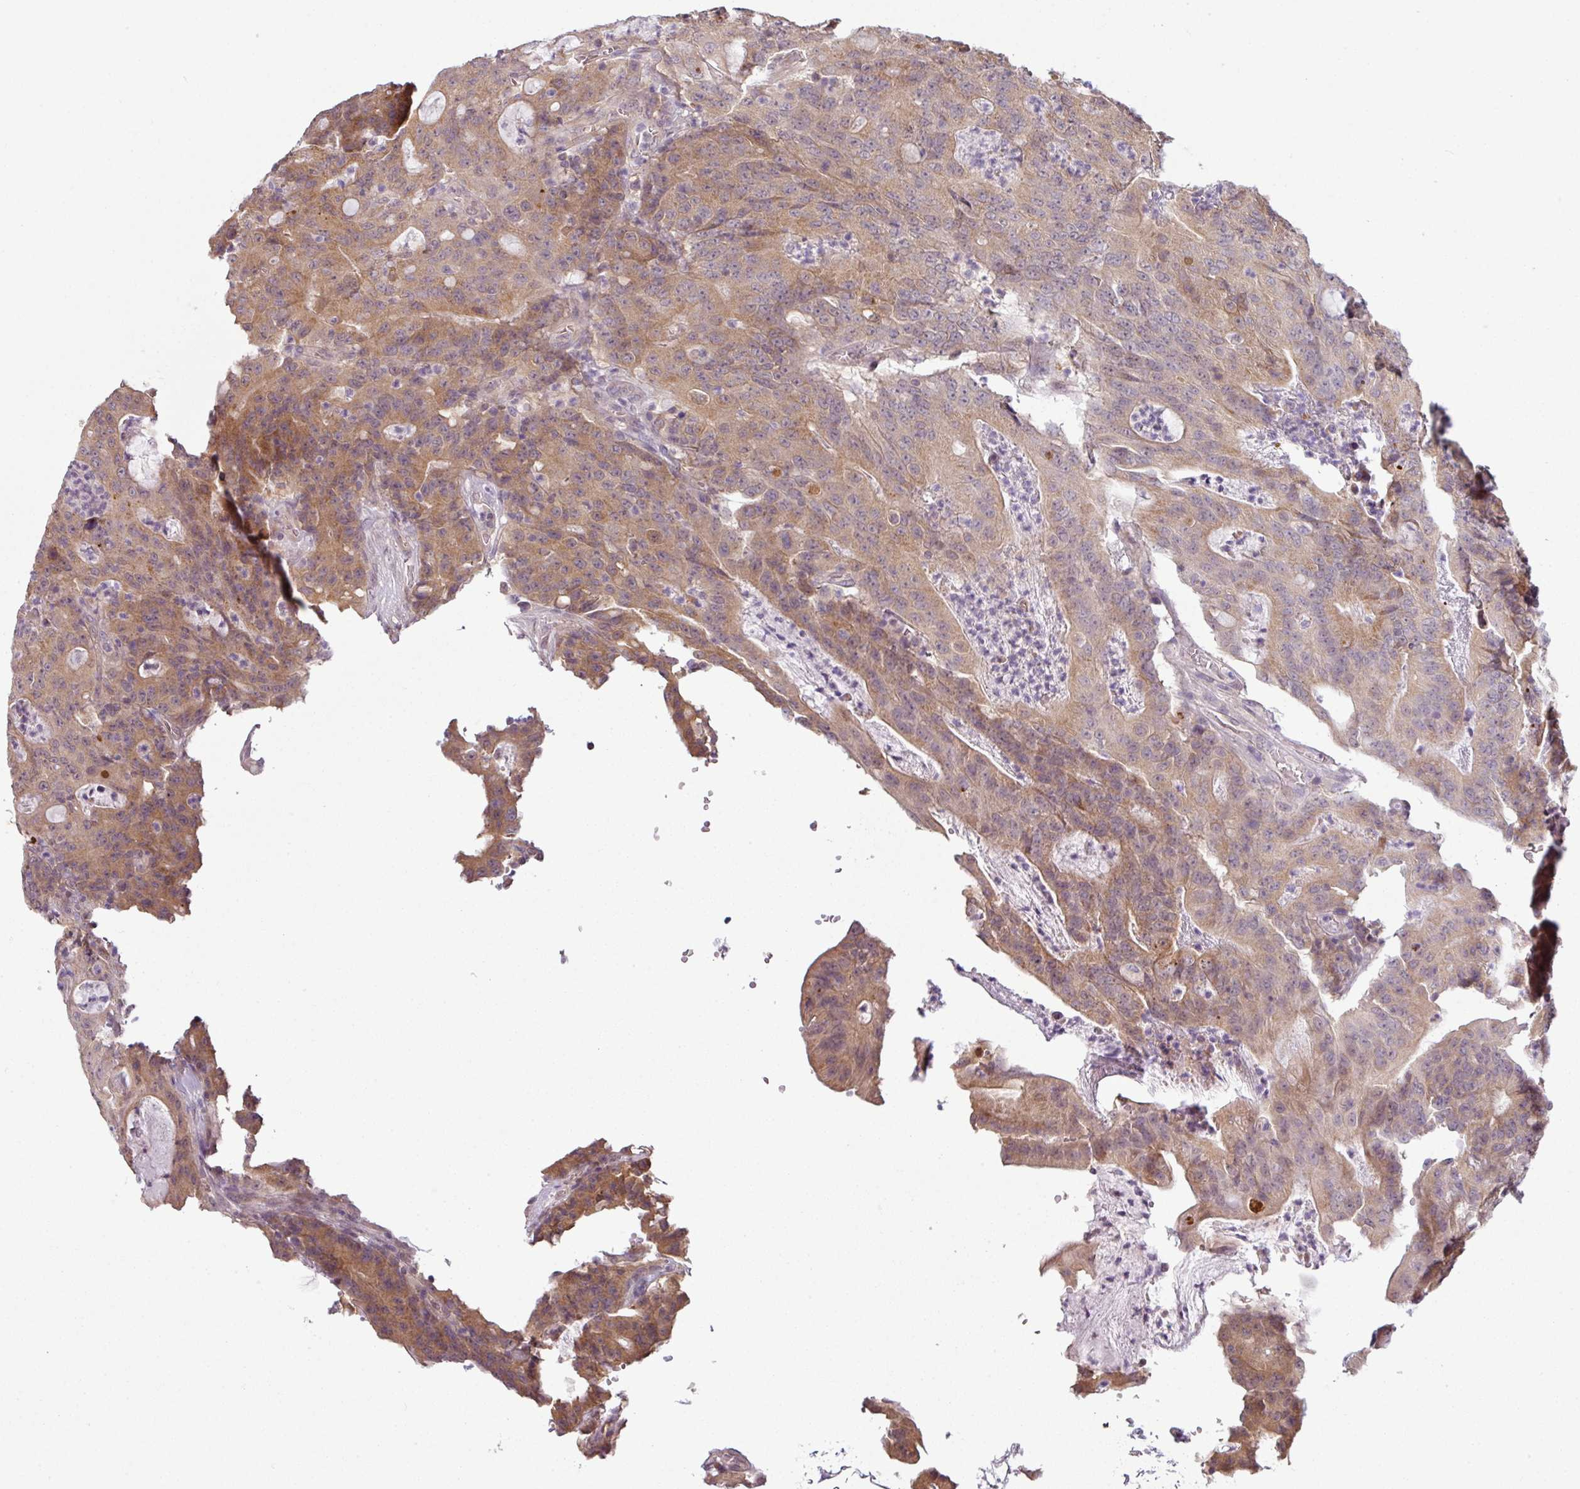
{"staining": {"intensity": "moderate", "quantity": ">75%", "location": "cytoplasmic/membranous"}, "tissue": "colorectal cancer", "cell_type": "Tumor cells", "image_type": "cancer", "snomed": [{"axis": "morphology", "description": "Adenocarcinoma, NOS"}, {"axis": "topography", "description": "Colon"}], "caption": "A brown stain shows moderate cytoplasmic/membranous expression of a protein in colorectal cancer (adenocarcinoma) tumor cells. The staining was performed using DAB, with brown indicating positive protein expression. Nuclei are stained blue with hematoxylin.", "gene": "DERPC", "patient": {"sex": "male", "age": 83}}